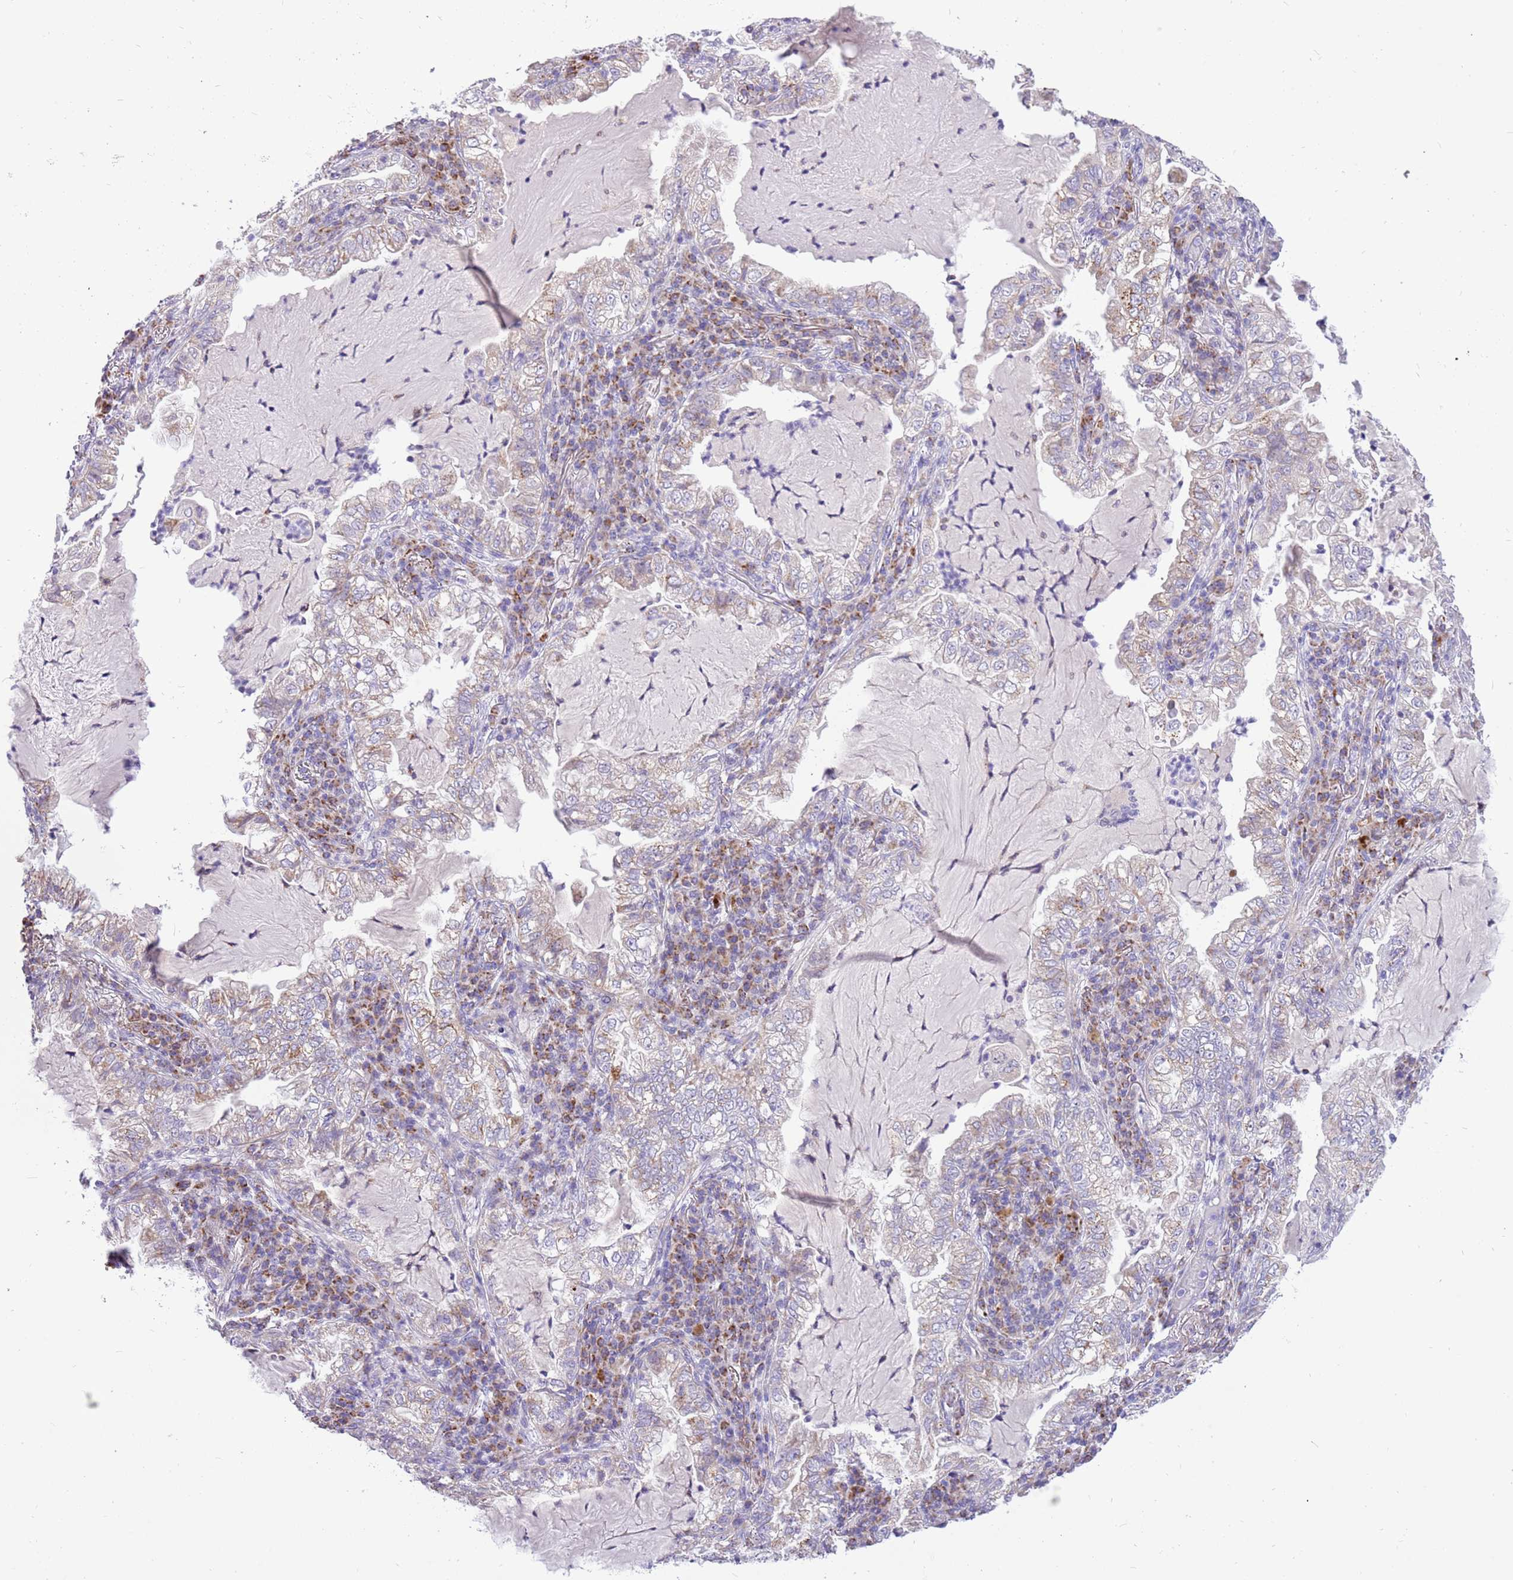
{"staining": {"intensity": "weak", "quantity": "<25%", "location": "cytoplasmic/membranous"}, "tissue": "lung cancer", "cell_type": "Tumor cells", "image_type": "cancer", "snomed": [{"axis": "morphology", "description": "Adenocarcinoma, NOS"}, {"axis": "topography", "description": "Lung"}], "caption": "This is a histopathology image of IHC staining of adenocarcinoma (lung), which shows no positivity in tumor cells.", "gene": "COX17", "patient": {"sex": "female", "age": 73}}